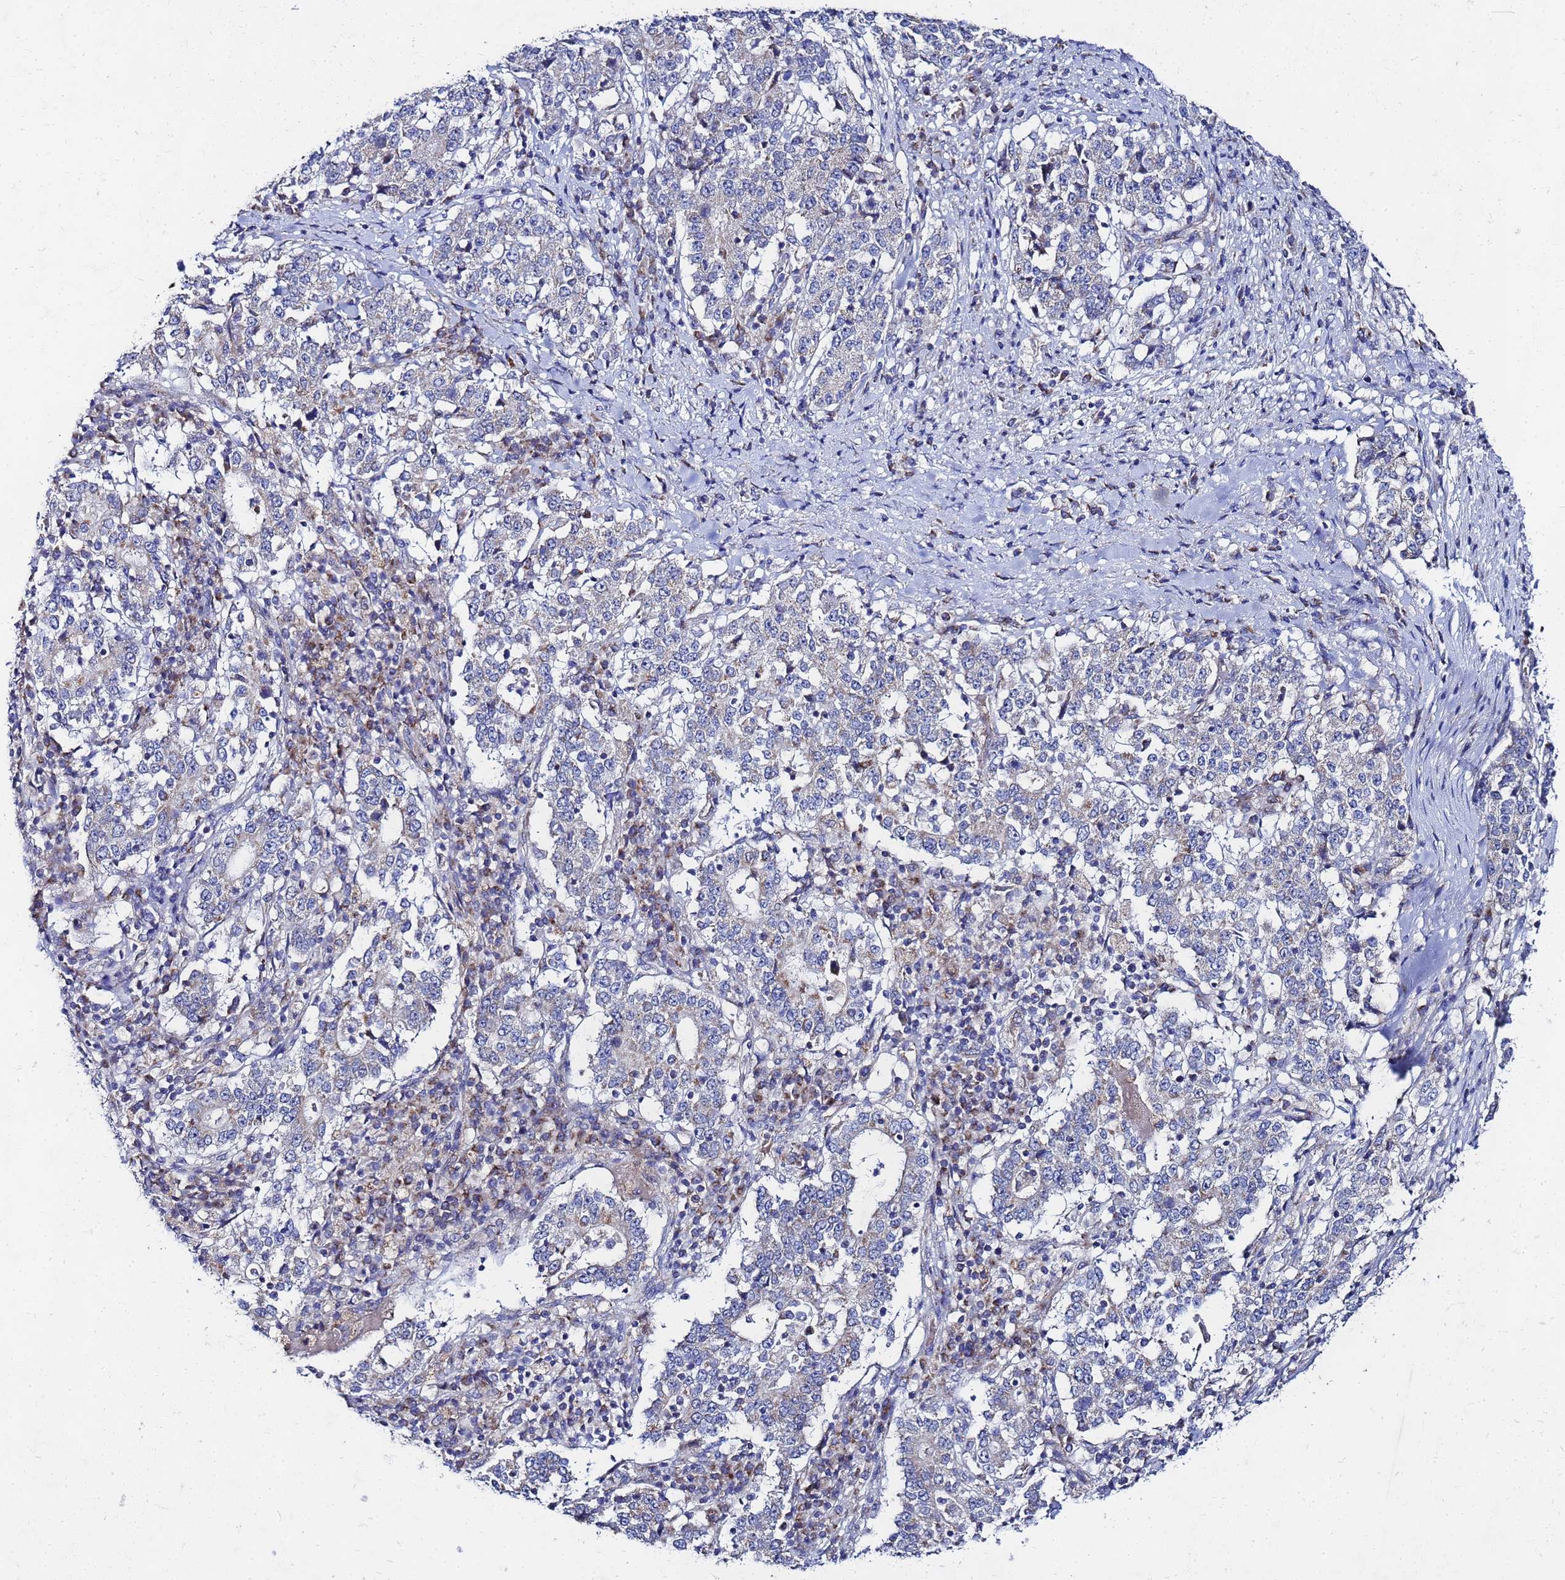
{"staining": {"intensity": "negative", "quantity": "none", "location": "none"}, "tissue": "stomach cancer", "cell_type": "Tumor cells", "image_type": "cancer", "snomed": [{"axis": "morphology", "description": "Adenocarcinoma, NOS"}, {"axis": "topography", "description": "Stomach"}], "caption": "Tumor cells are negative for protein expression in human adenocarcinoma (stomach).", "gene": "FAHD2A", "patient": {"sex": "male", "age": 59}}